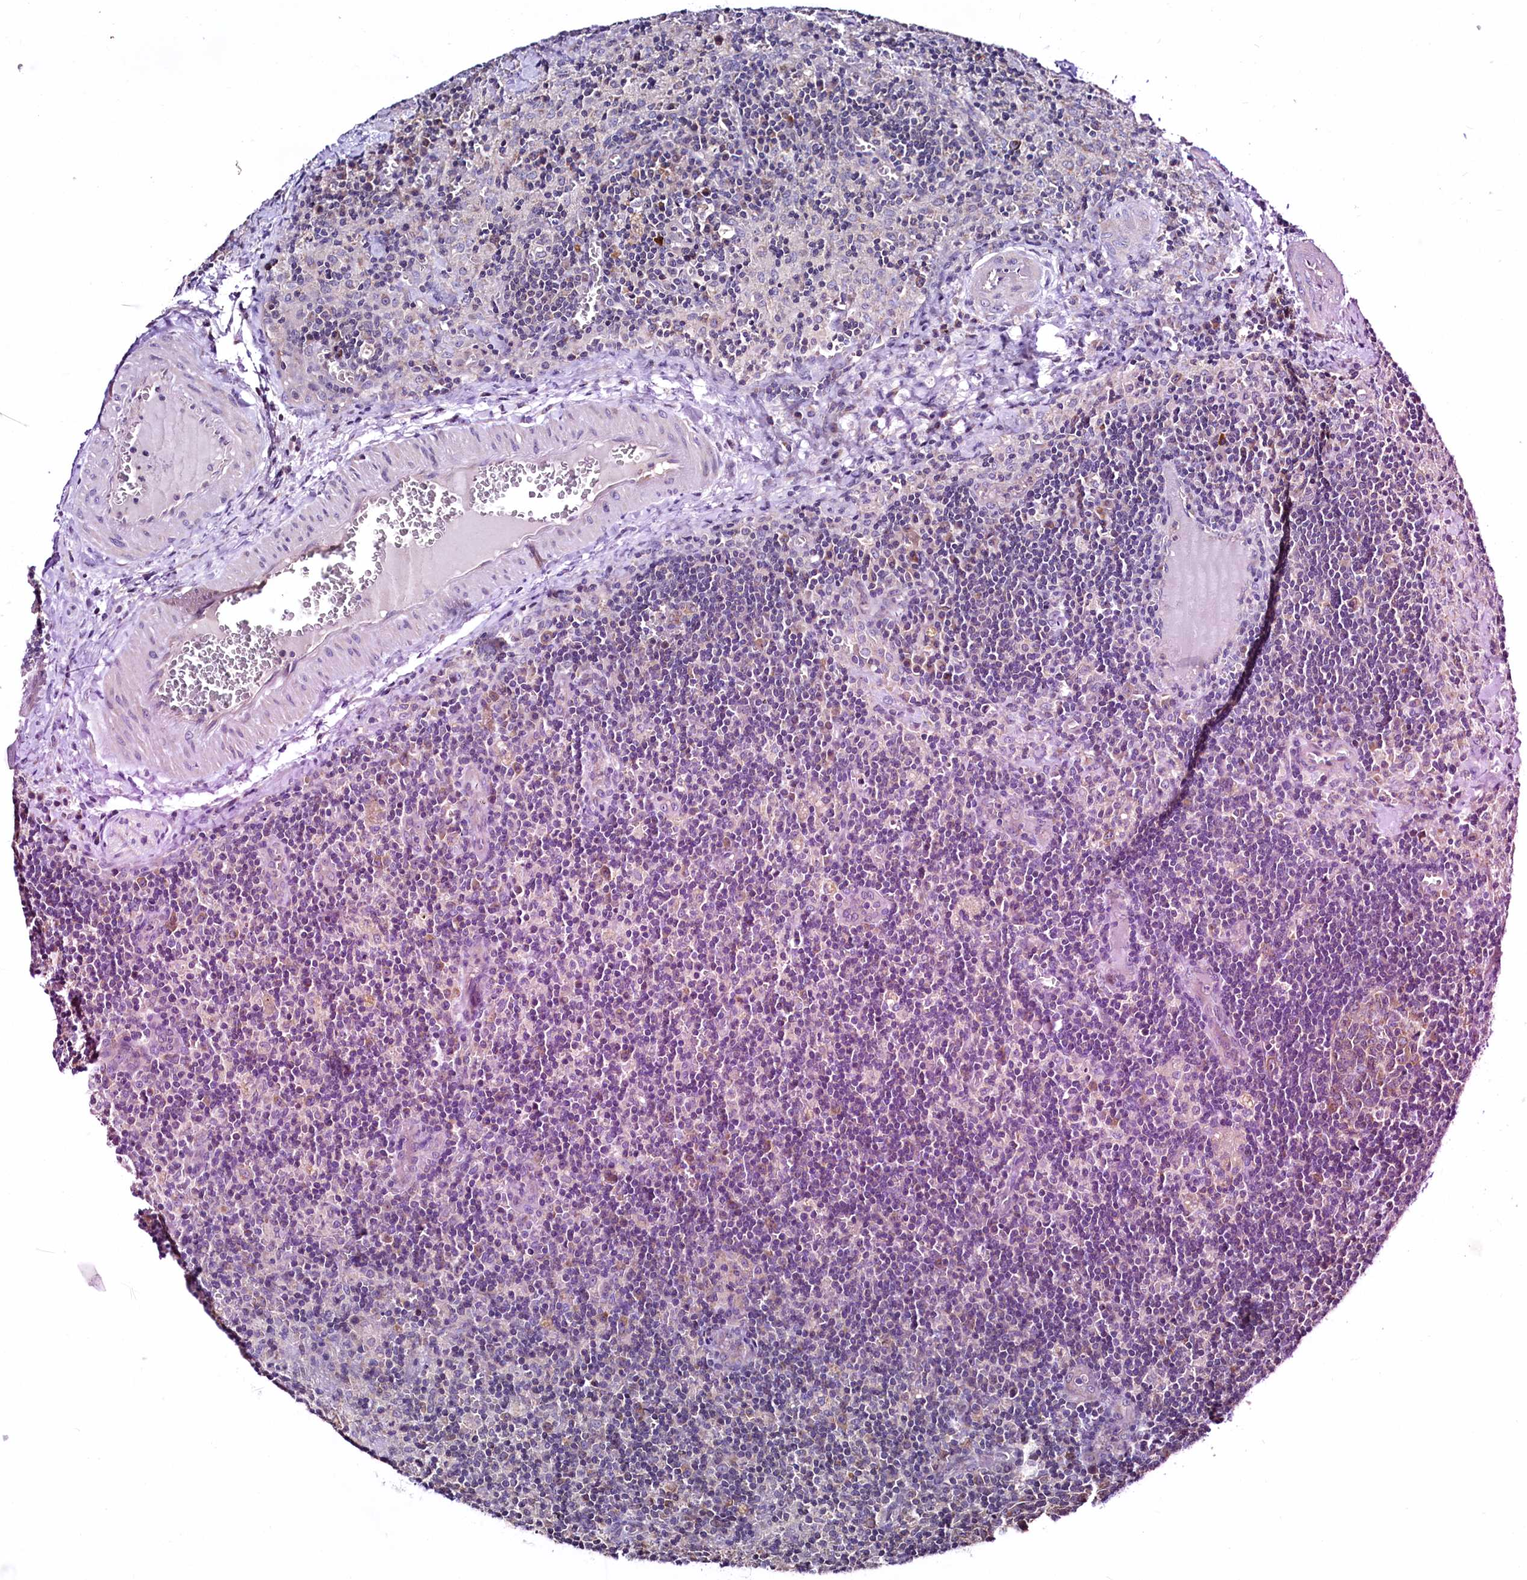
{"staining": {"intensity": "moderate", "quantity": "<25%", "location": "cytoplasmic/membranous"}, "tissue": "lymph node", "cell_type": "Non-germinal center cells", "image_type": "normal", "snomed": [{"axis": "morphology", "description": "Normal tissue, NOS"}, {"axis": "topography", "description": "Lymph node"}], "caption": "Protein expression analysis of benign human lymph node reveals moderate cytoplasmic/membranous positivity in about <25% of non-germinal center cells. Immunohistochemistry (ihc) stains the protein in brown and the nuclei are stained blue.", "gene": "MRPL57", "patient": {"sex": "male", "age": 58}}